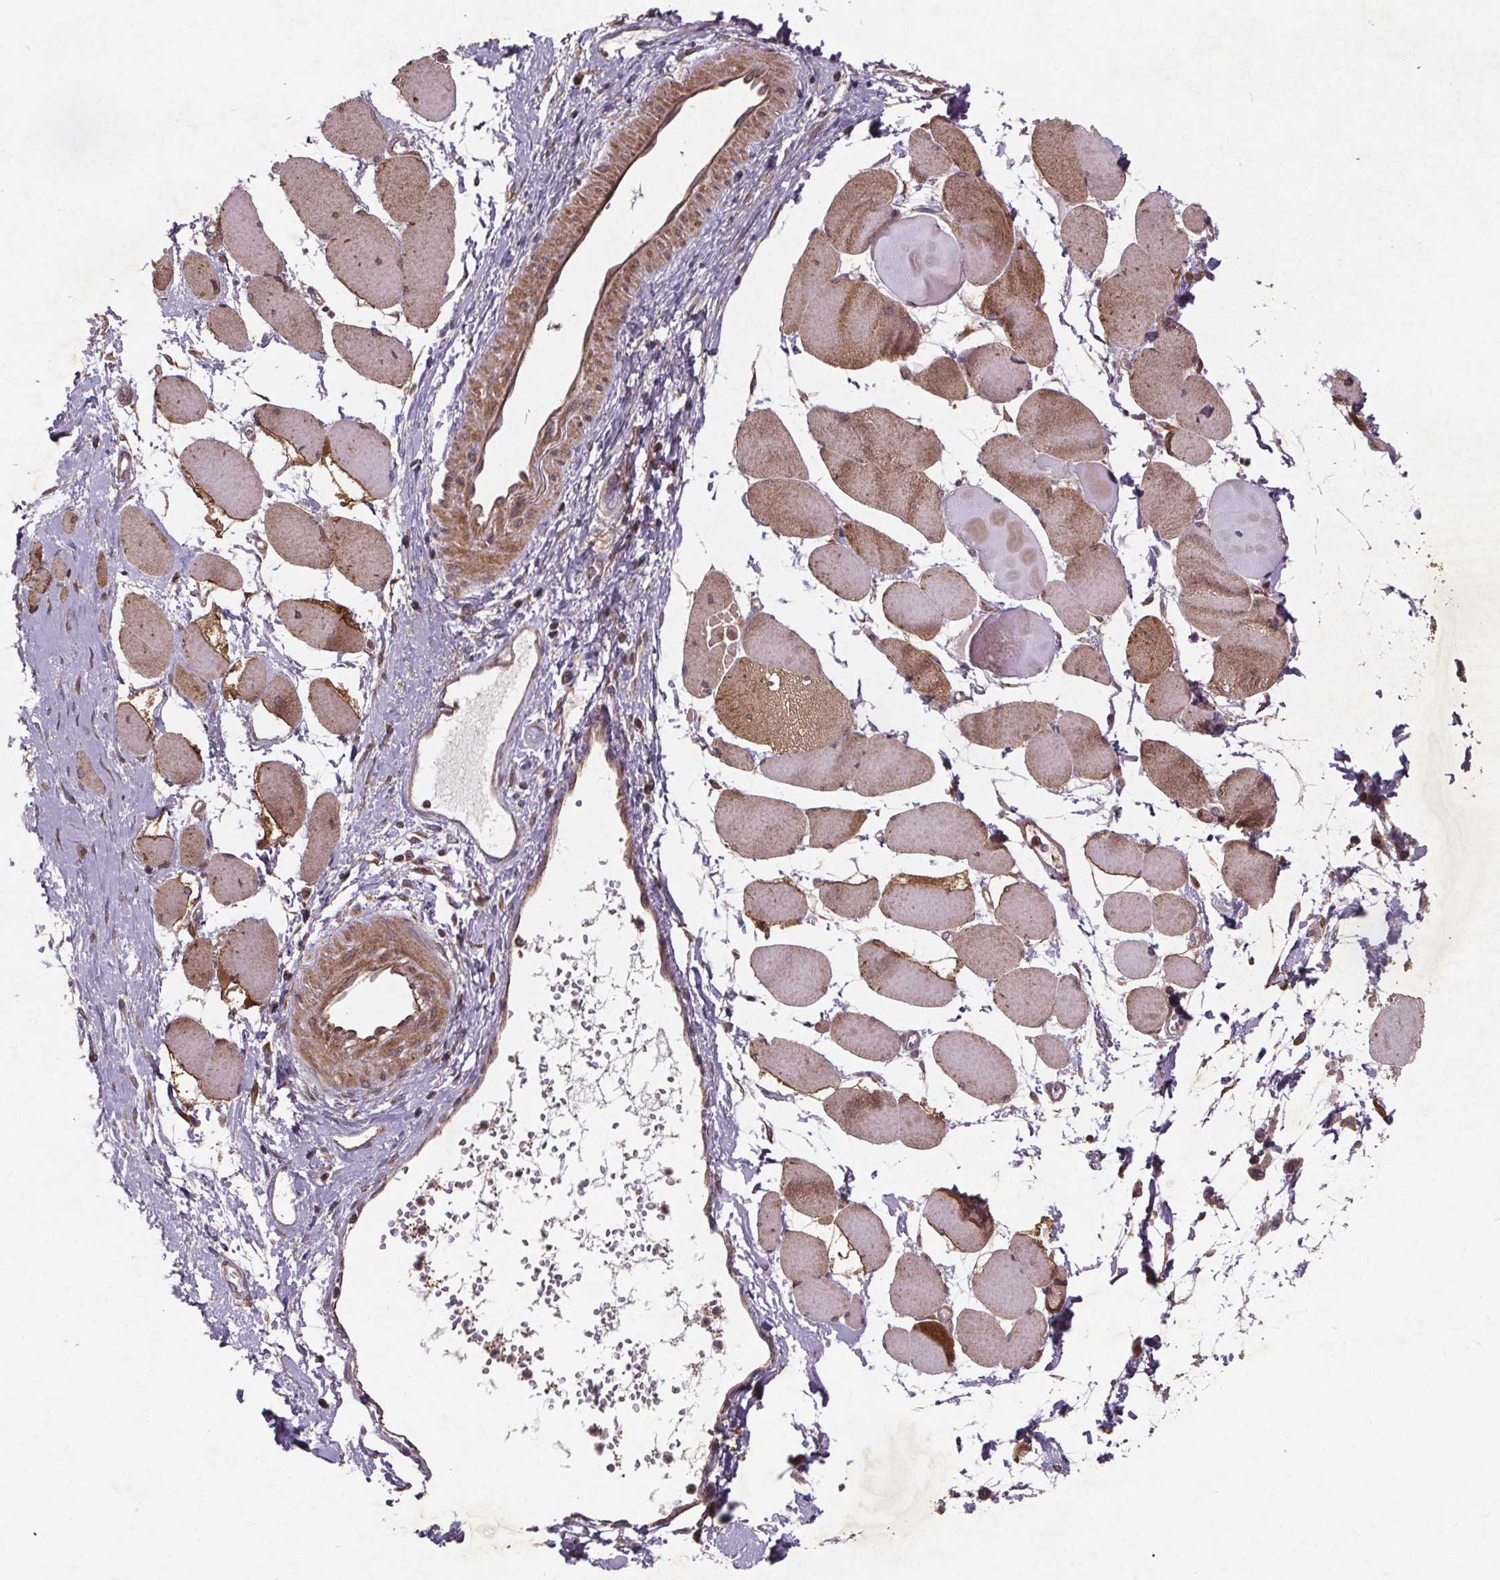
{"staining": {"intensity": "moderate", "quantity": "25%-75%", "location": "cytoplasmic/membranous"}, "tissue": "skeletal muscle", "cell_type": "Myocytes", "image_type": "normal", "snomed": [{"axis": "morphology", "description": "Normal tissue, NOS"}, {"axis": "topography", "description": "Skeletal muscle"}], "caption": "Protein expression analysis of unremarkable human skeletal muscle reveals moderate cytoplasmic/membranous expression in approximately 25%-75% of myocytes. Nuclei are stained in blue.", "gene": "STRN3", "patient": {"sex": "female", "age": 75}}